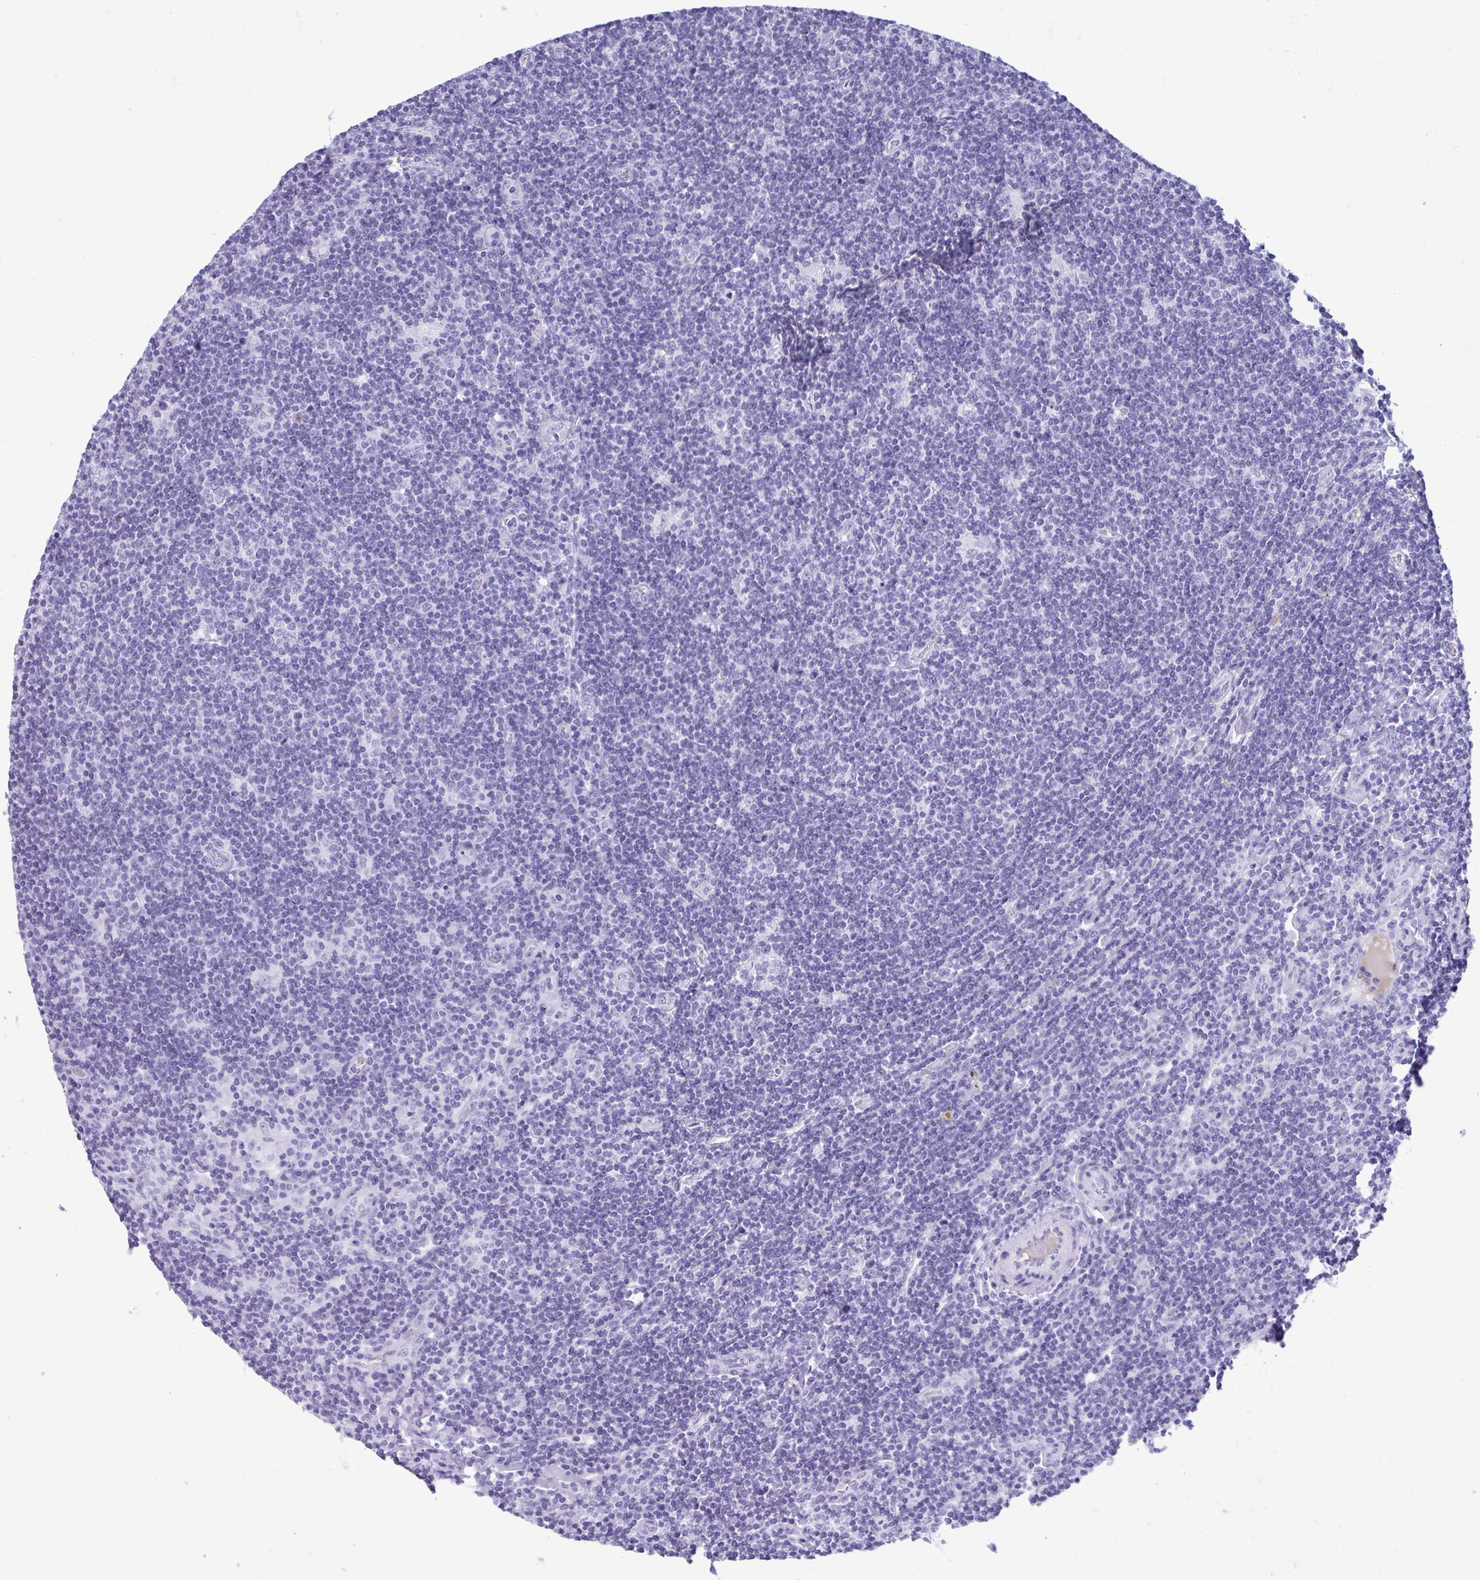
{"staining": {"intensity": "negative", "quantity": "none", "location": "none"}, "tissue": "lymphoma", "cell_type": "Tumor cells", "image_type": "cancer", "snomed": [{"axis": "morphology", "description": "Hodgkin's disease, NOS"}, {"axis": "topography", "description": "Lymph node"}], "caption": "The IHC image has no significant expression in tumor cells of Hodgkin's disease tissue.", "gene": "SMIM9", "patient": {"sex": "male", "age": 40}}